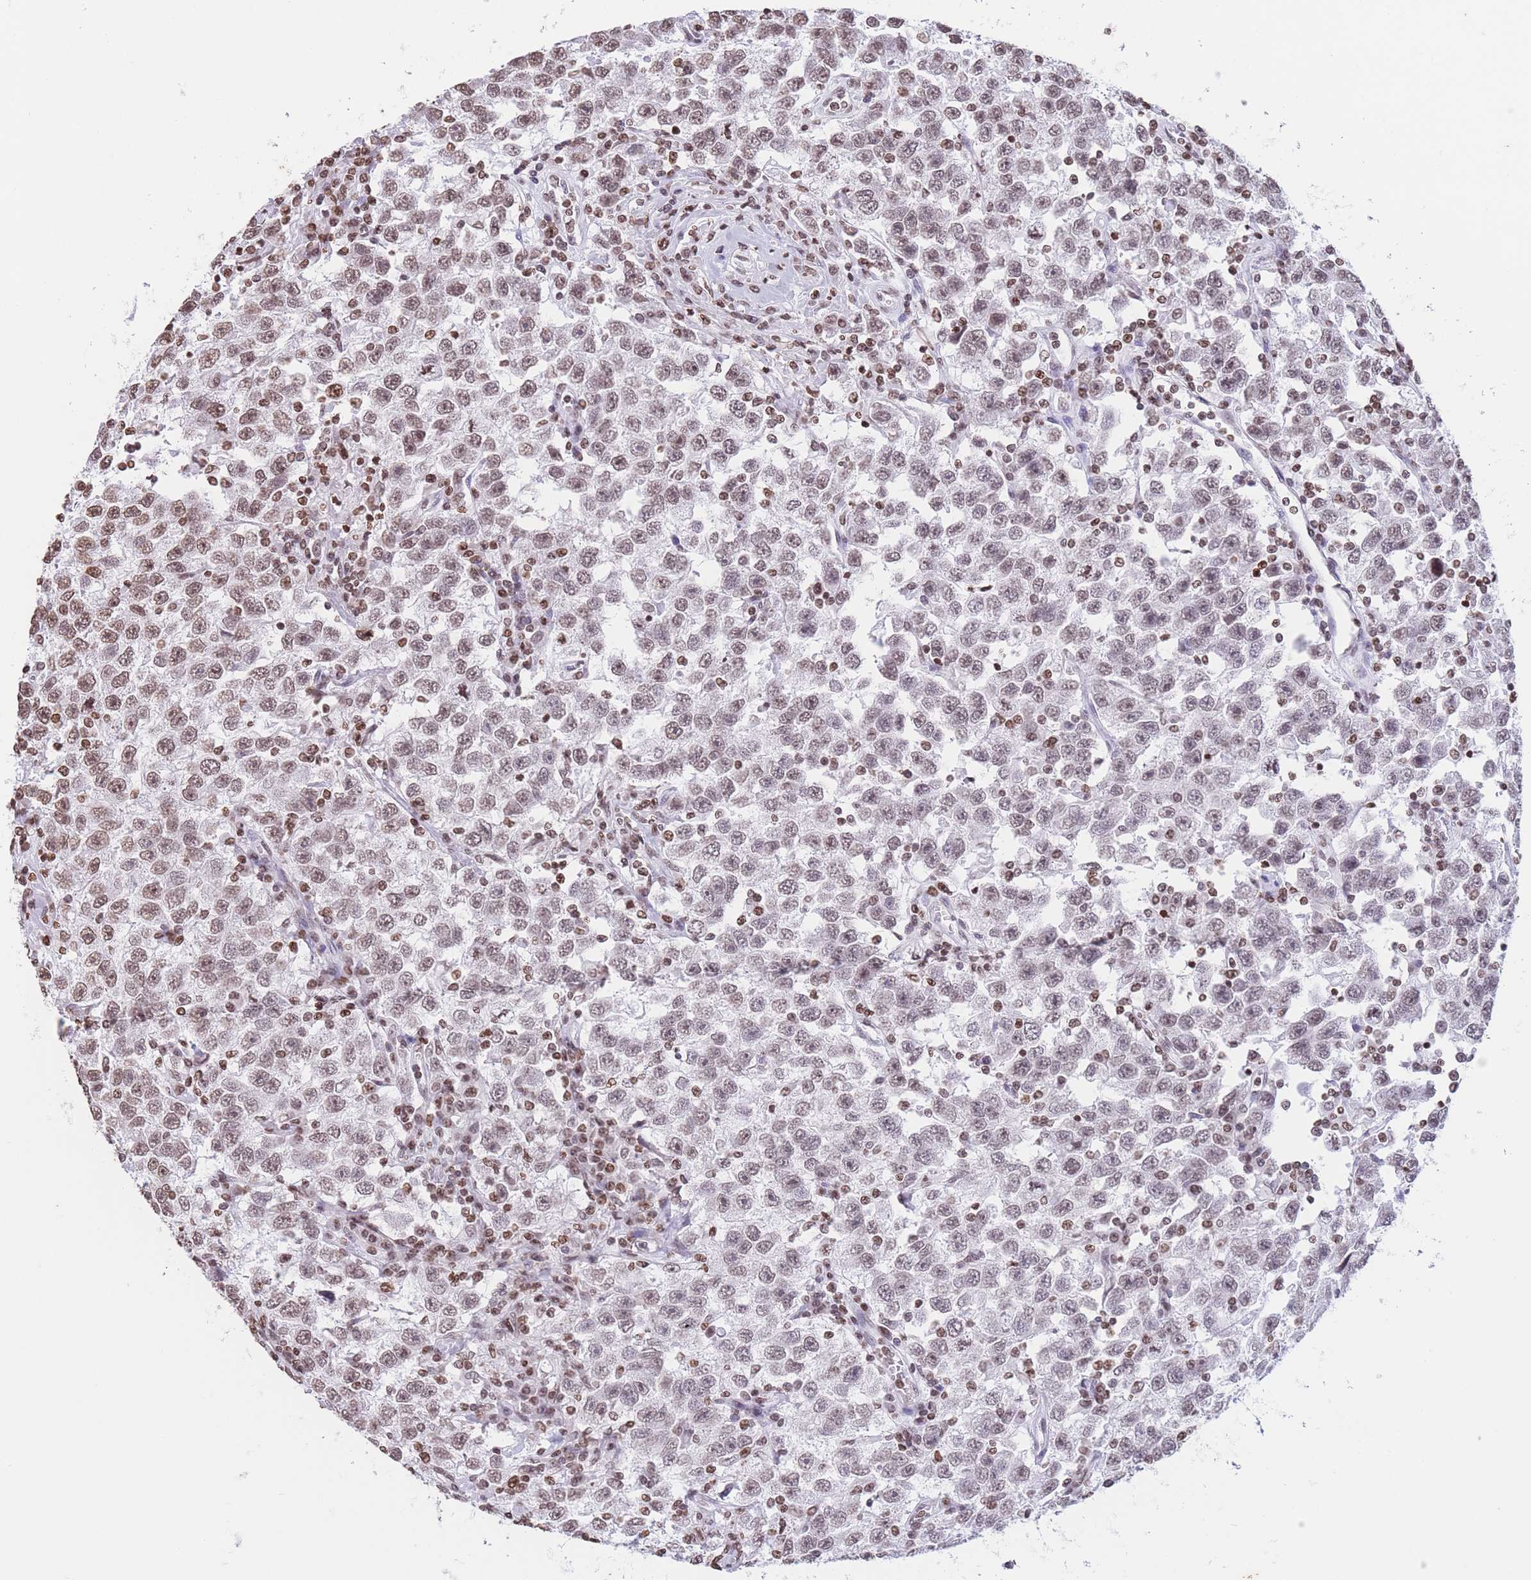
{"staining": {"intensity": "weak", "quantity": ">75%", "location": "nuclear"}, "tissue": "testis cancer", "cell_type": "Tumor cells", "image_type": "cancer", "snomed": [{"axis": "morphology", "description": "Seminoma, NOS"}, {"axis": "topography", "description": "Testis"}], "caption": "Testis cancer (seminoma) stained with a protein marker shows weak staining in tumor cells.", "gene": "H2BC11", "patient": {"sex": "male", "age": 41}}